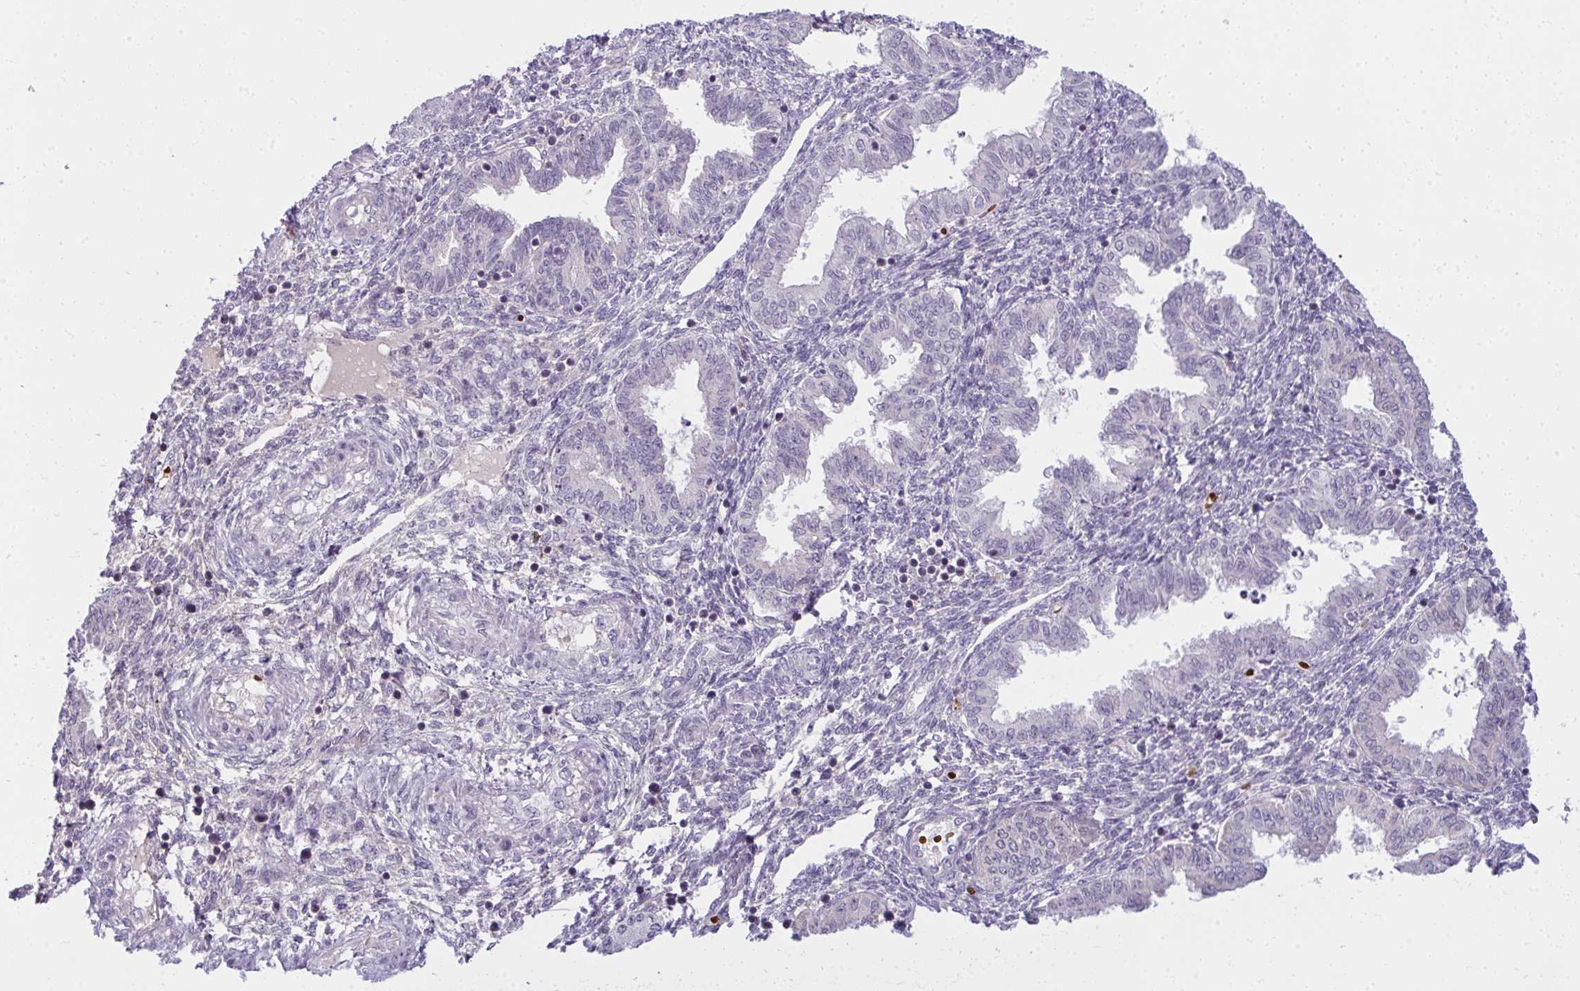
{"staining": {"intensity": "negative", "quantity": "none", "location": "none"}, "tissue": "endometrium", "cell_type": "Cells in endometrial stroma", "image_type": "normal", "snomed": [{"axis": "morphology", "description": "Normal tissue, NOS"}, {"axis": "topography", "description": "Endometrium"}], "caption": "Photomicrograph shows no significant protein positivity in cells in endometrial stroma of unremarkable endometrium.", "gene": "SLC14A1", "patient": {"sex": "female", "age": 33}}